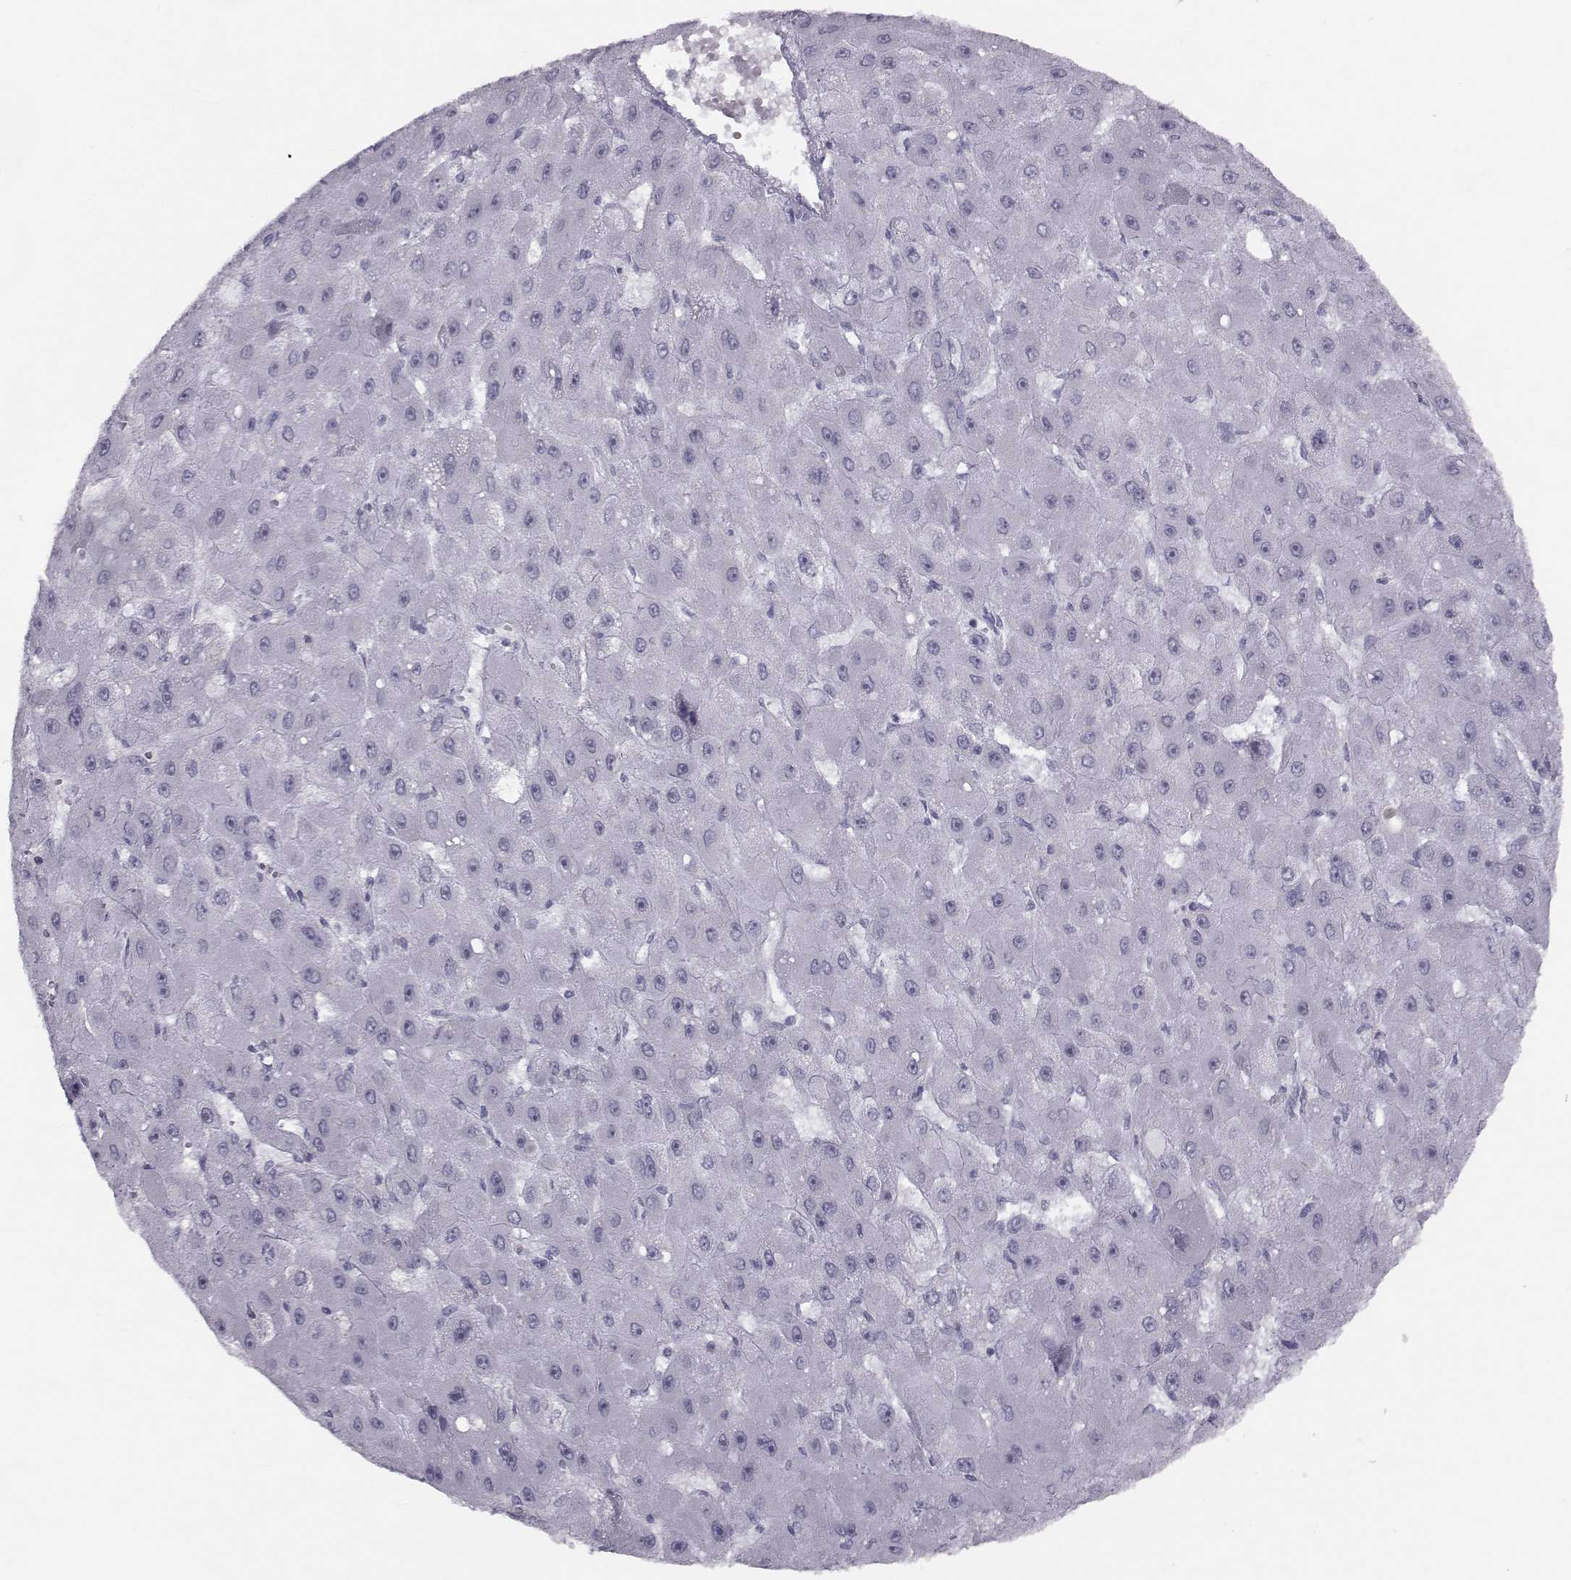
{"staining": {"intensity": "negative", "quantity": "none", "location": "none"}, "tissue": "liver cancer", "cell_type": "Tumor cells", "image_type": "cancer", "snomed": [{"axis": "morphology", "description": "Carcinoma, Hepatocellular, NOS"}, {"axis": "topography", "description": "Liver"}], "caption": "This is an IHC image of human hepatocellular carcinoma (liver). There is no expression in tumor cells.", "gene": "GARIN3", "patient": {"sex": "female", "age": 25}}